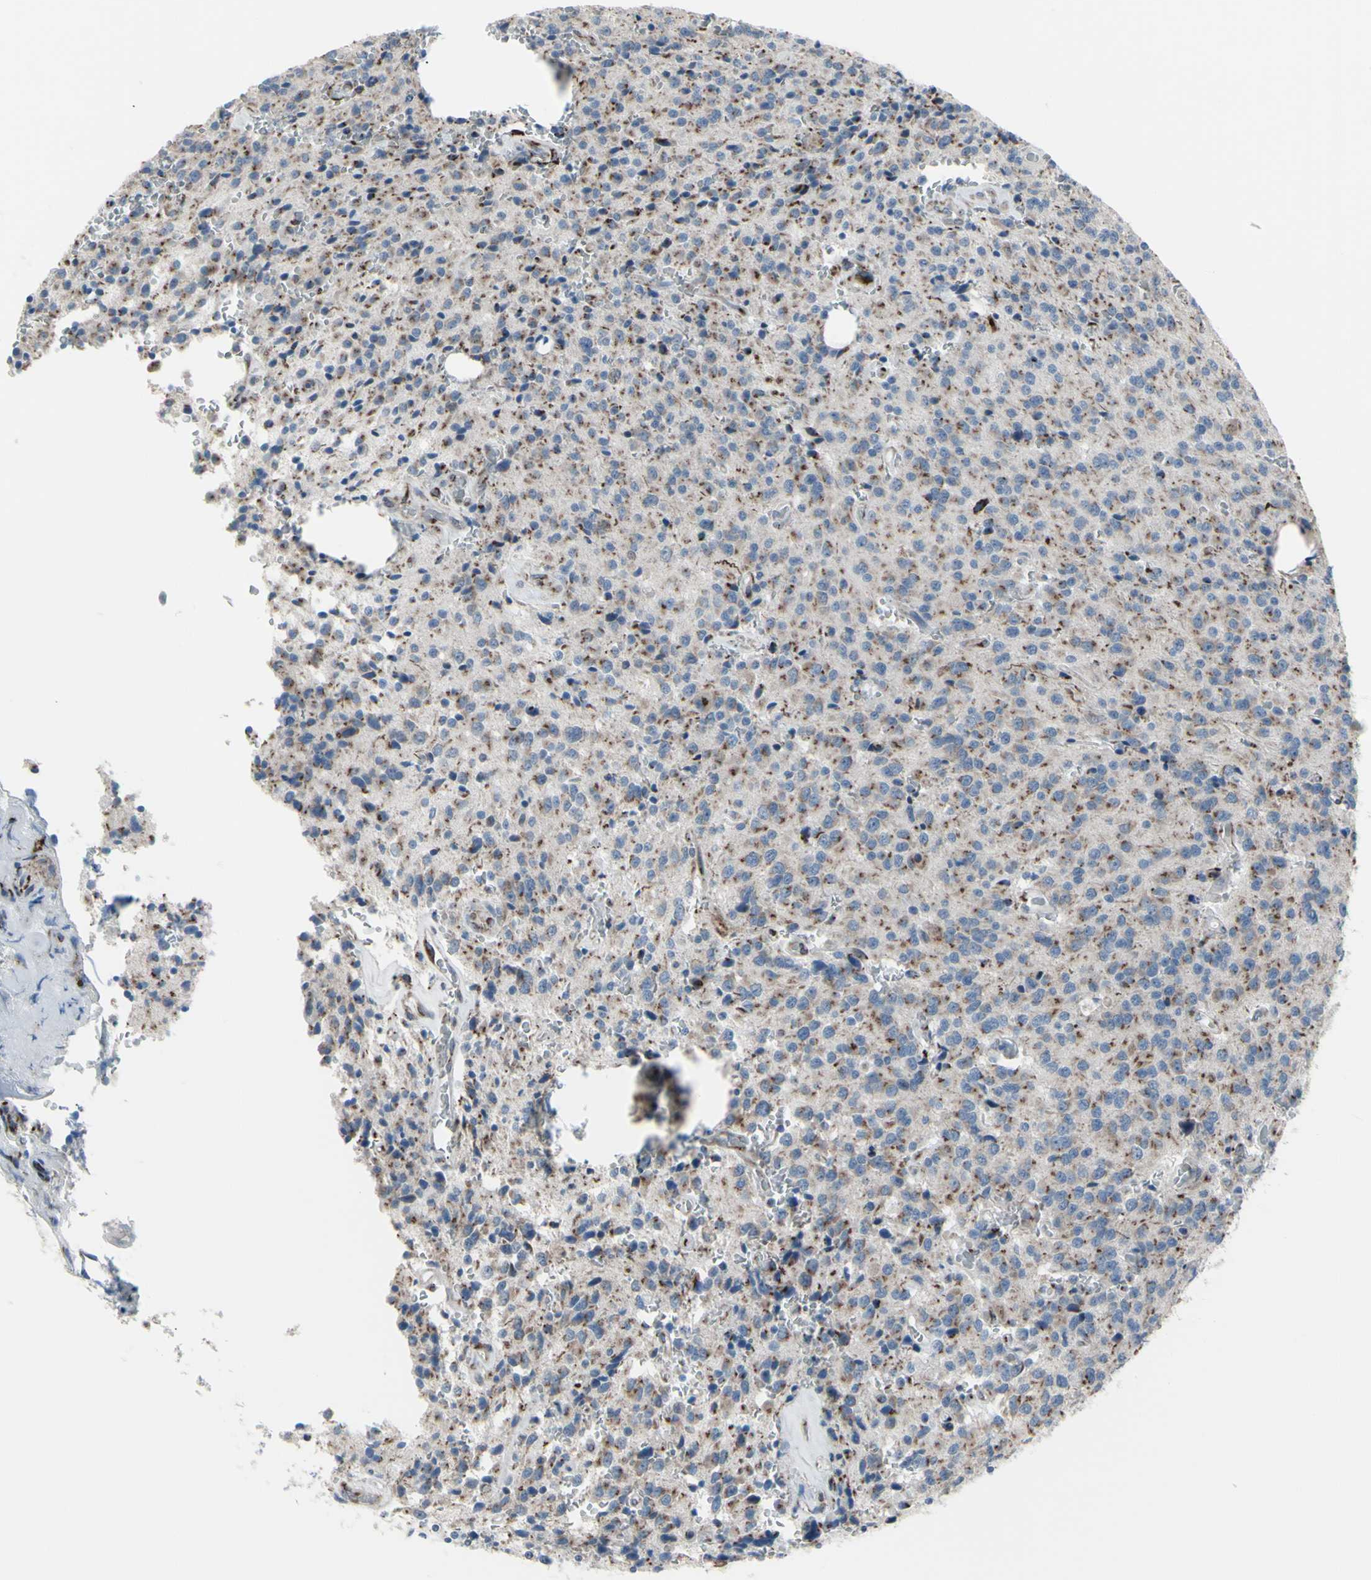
{"staining": {"intensity": "moderate", "quantity": "25%-75%", "location": "cytoplasmic/membranous"}, "tissue": "glioma", "cell_type": "Tumor cells", "image_type": "cancer", "snomed": [{"axis": "morphology", "description": "Glioma, malignant, Low grade"}, {"axis": "topography", "description": "Brain"}], "caption": "Immunohistochemical staining of malignant low-grade glioma demonstrates medium levels of moderate cytoplasmic/membranous staining in approximately 25%-75% of tumor cells.", "gene": "GLG1", "patient": {"sex": "male", "age": 58}}